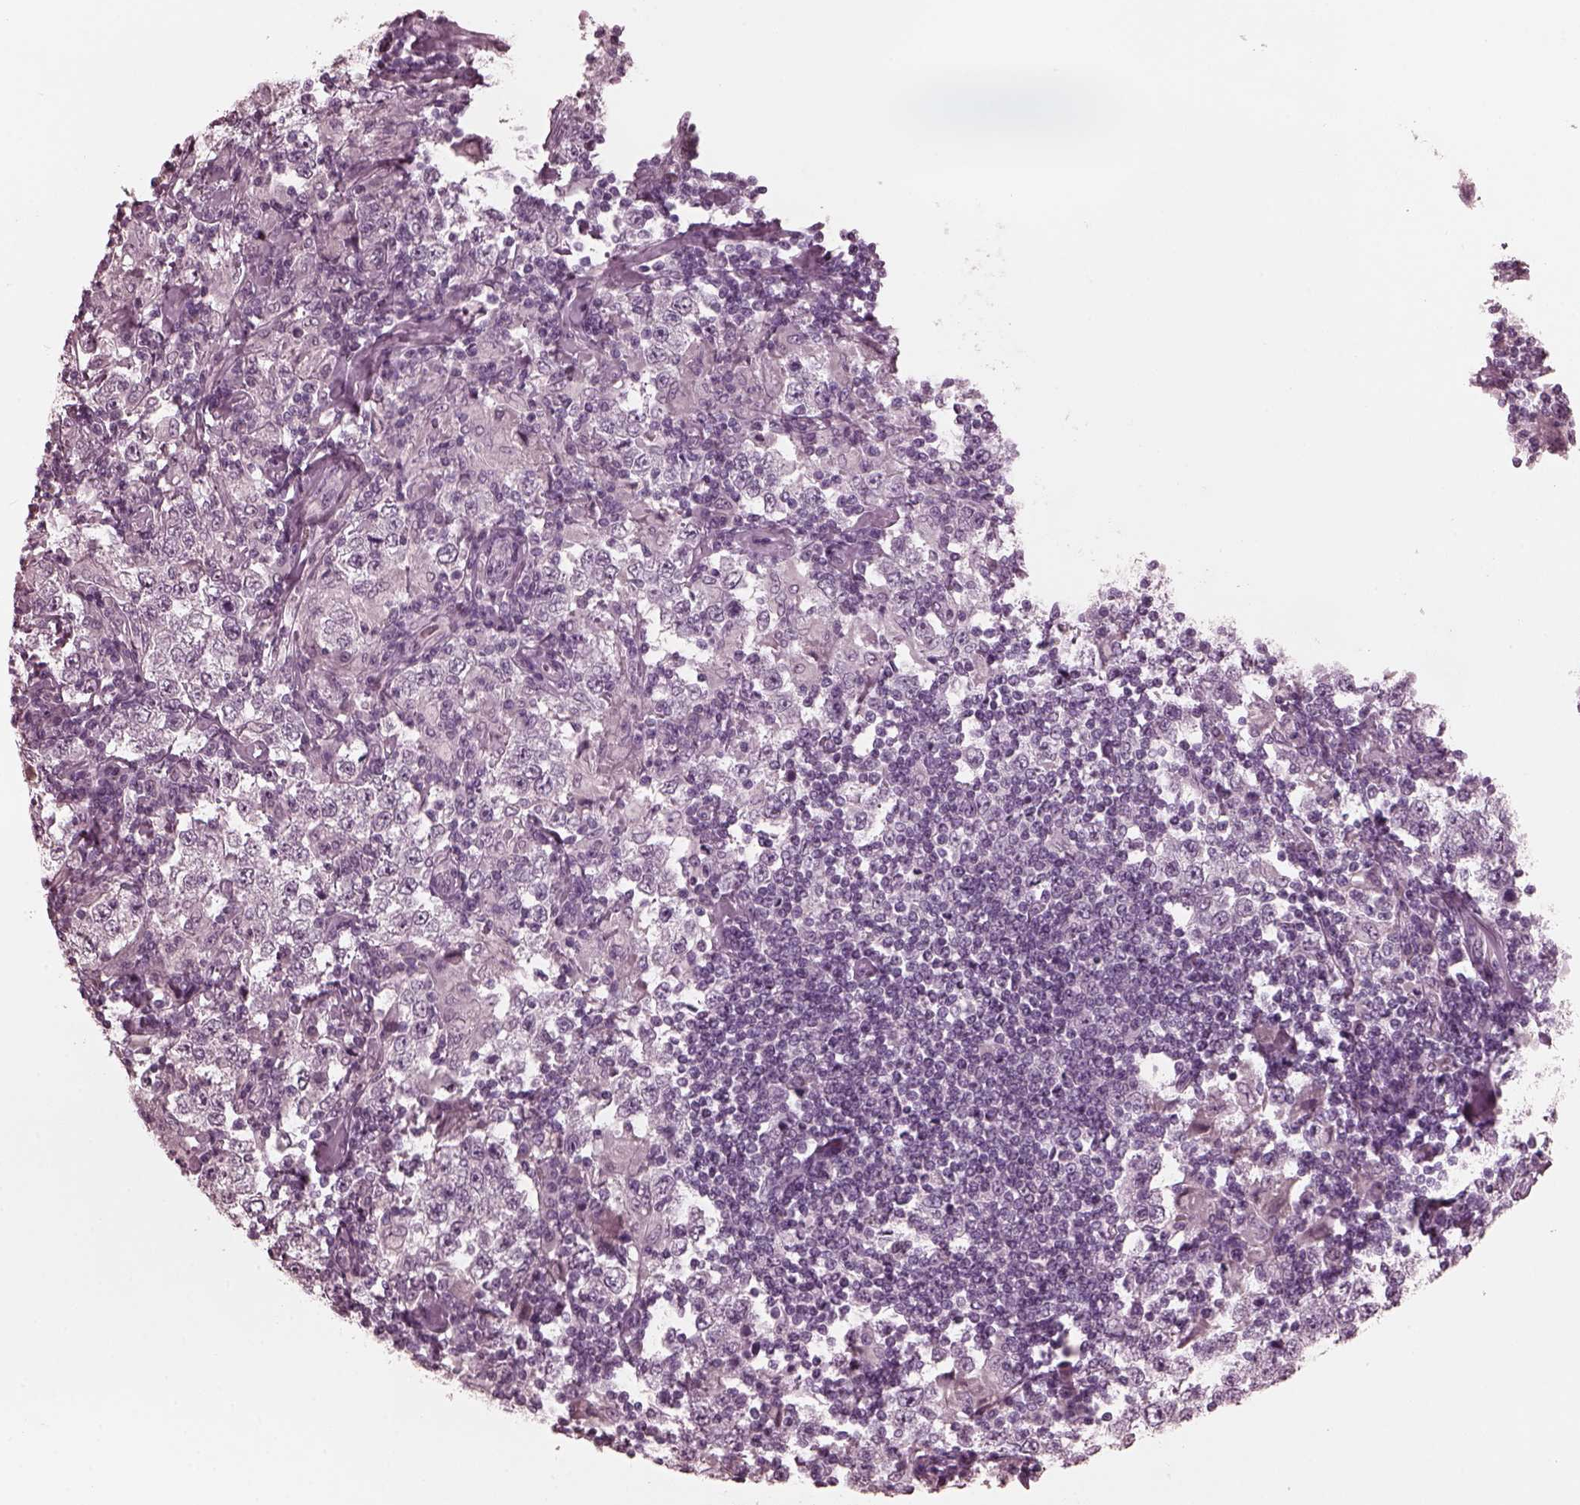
{"staining": {"intensity": "negative", "quantity": "none", "location": "none"}, "tissue": "testis cancer", "cell_type": "Tumor cells", "image_type": "cancer", "snomed": [{"axis": "morphology", "description": "Seminoma, NOS"}, {"axis": "morphology", "description": "Carcinoma, Embryonal, NOS"}, {"axis": "topography", "description": "Testis"}], "caption": "An immunohistochemistry image of testis cancer is shown. There is no staining in tumor cells of testis cancer. (Brightfield microscopy of DAB IHC at high magnification).", "gene": "CGA", "patient": {"sex": "male", "age": 41}}